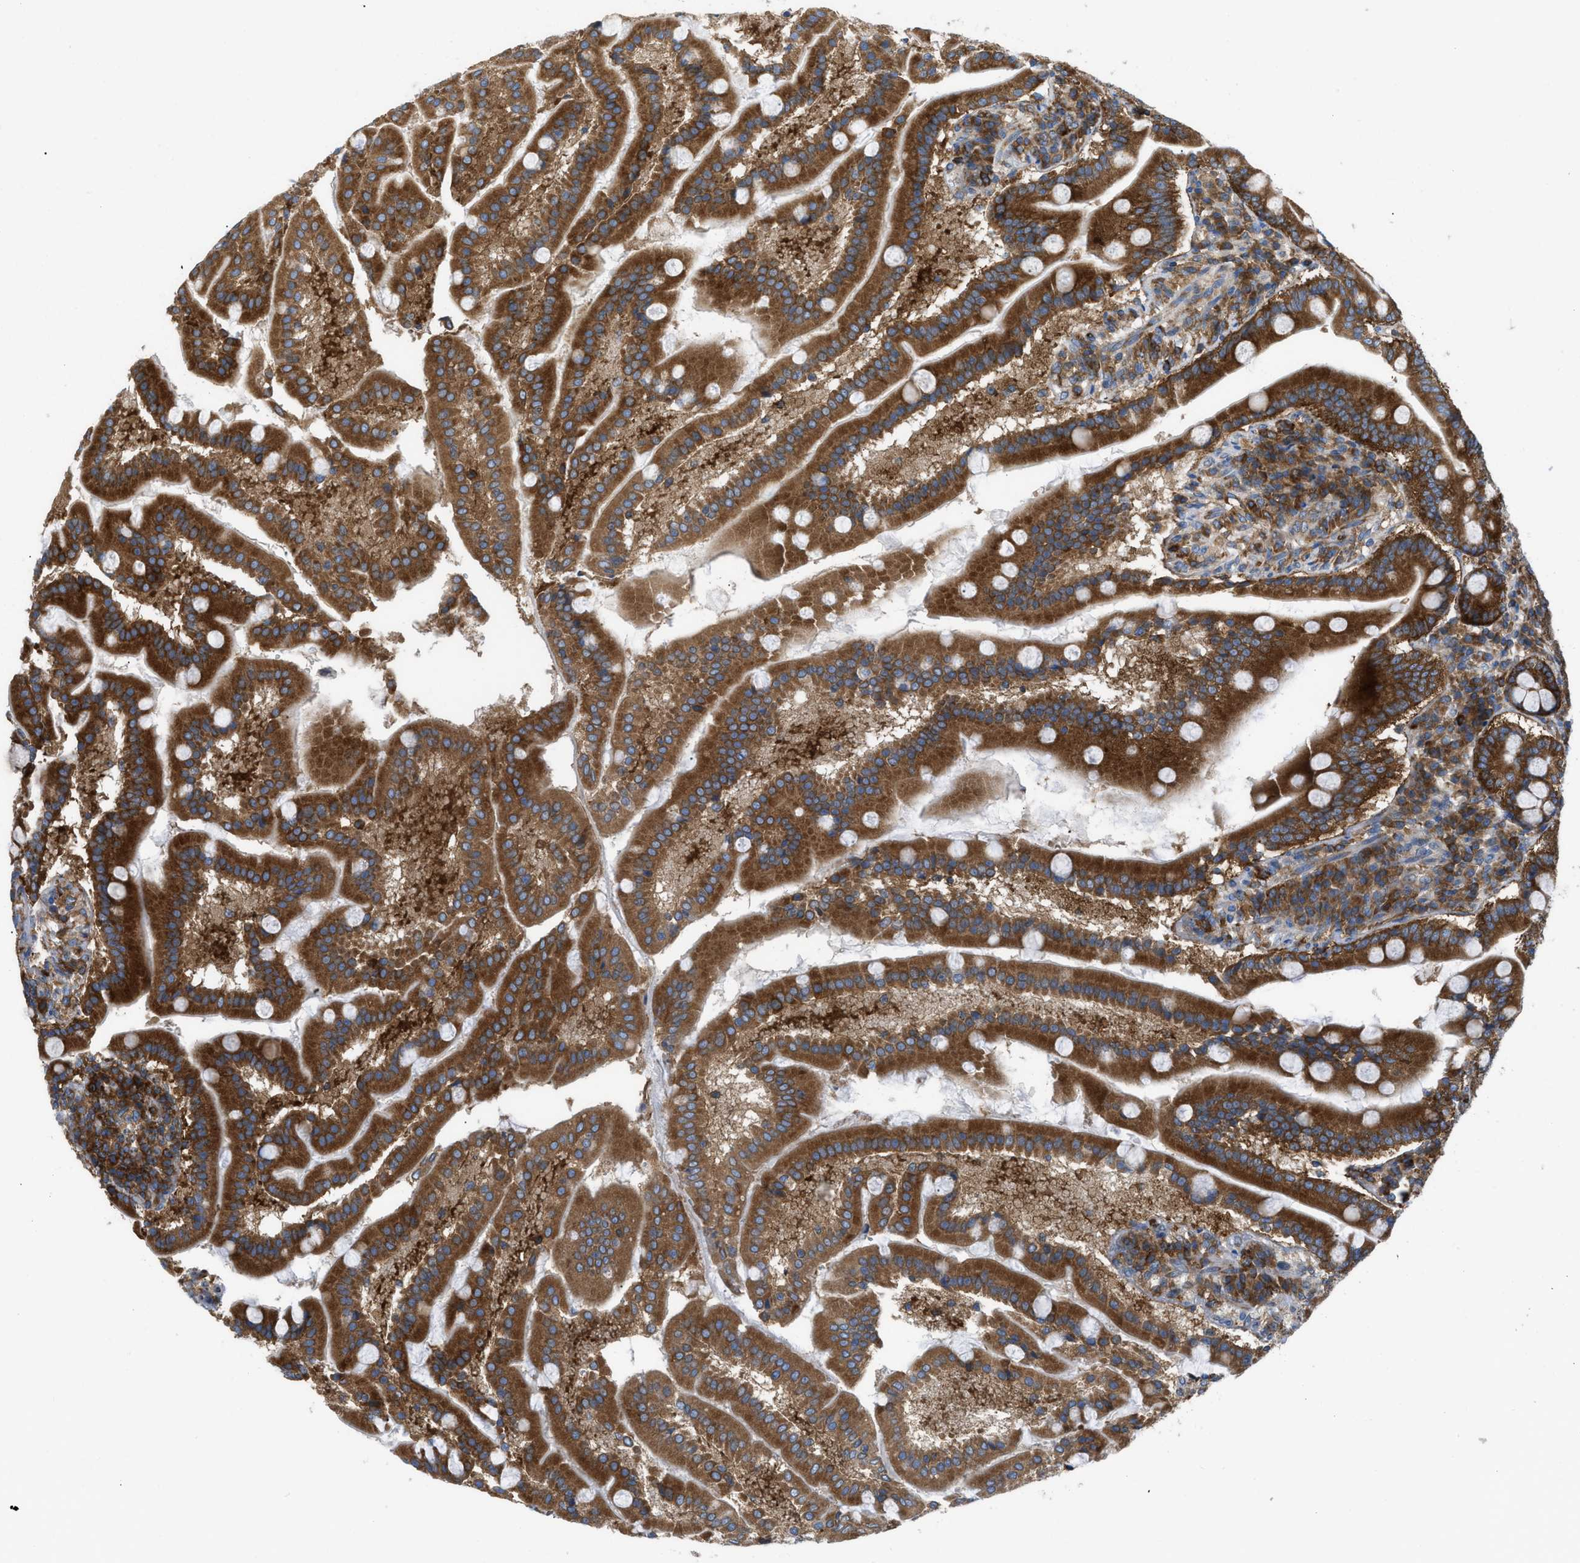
{"staining": {"intensity": "strong", "quantity": ">75%", "location": "cytoplasmic/membranous"}, "tissue": "duodenum", "cell_type": "Glandular cells", "image_type": "normal", "snomed": [{"axis": "morphology", "description": "Normal tissue, NOS"}, {"axis": "topography", "description": "Duodenum"}], "caption": "Immunohistochemical staining of unremarkable human duodenum demonstrates strong cytoplasmic/membranous protein staining in about >75% of glandular cells.", "gene": "GPAT4", "patient": {"sex": "male", "age": 50}}